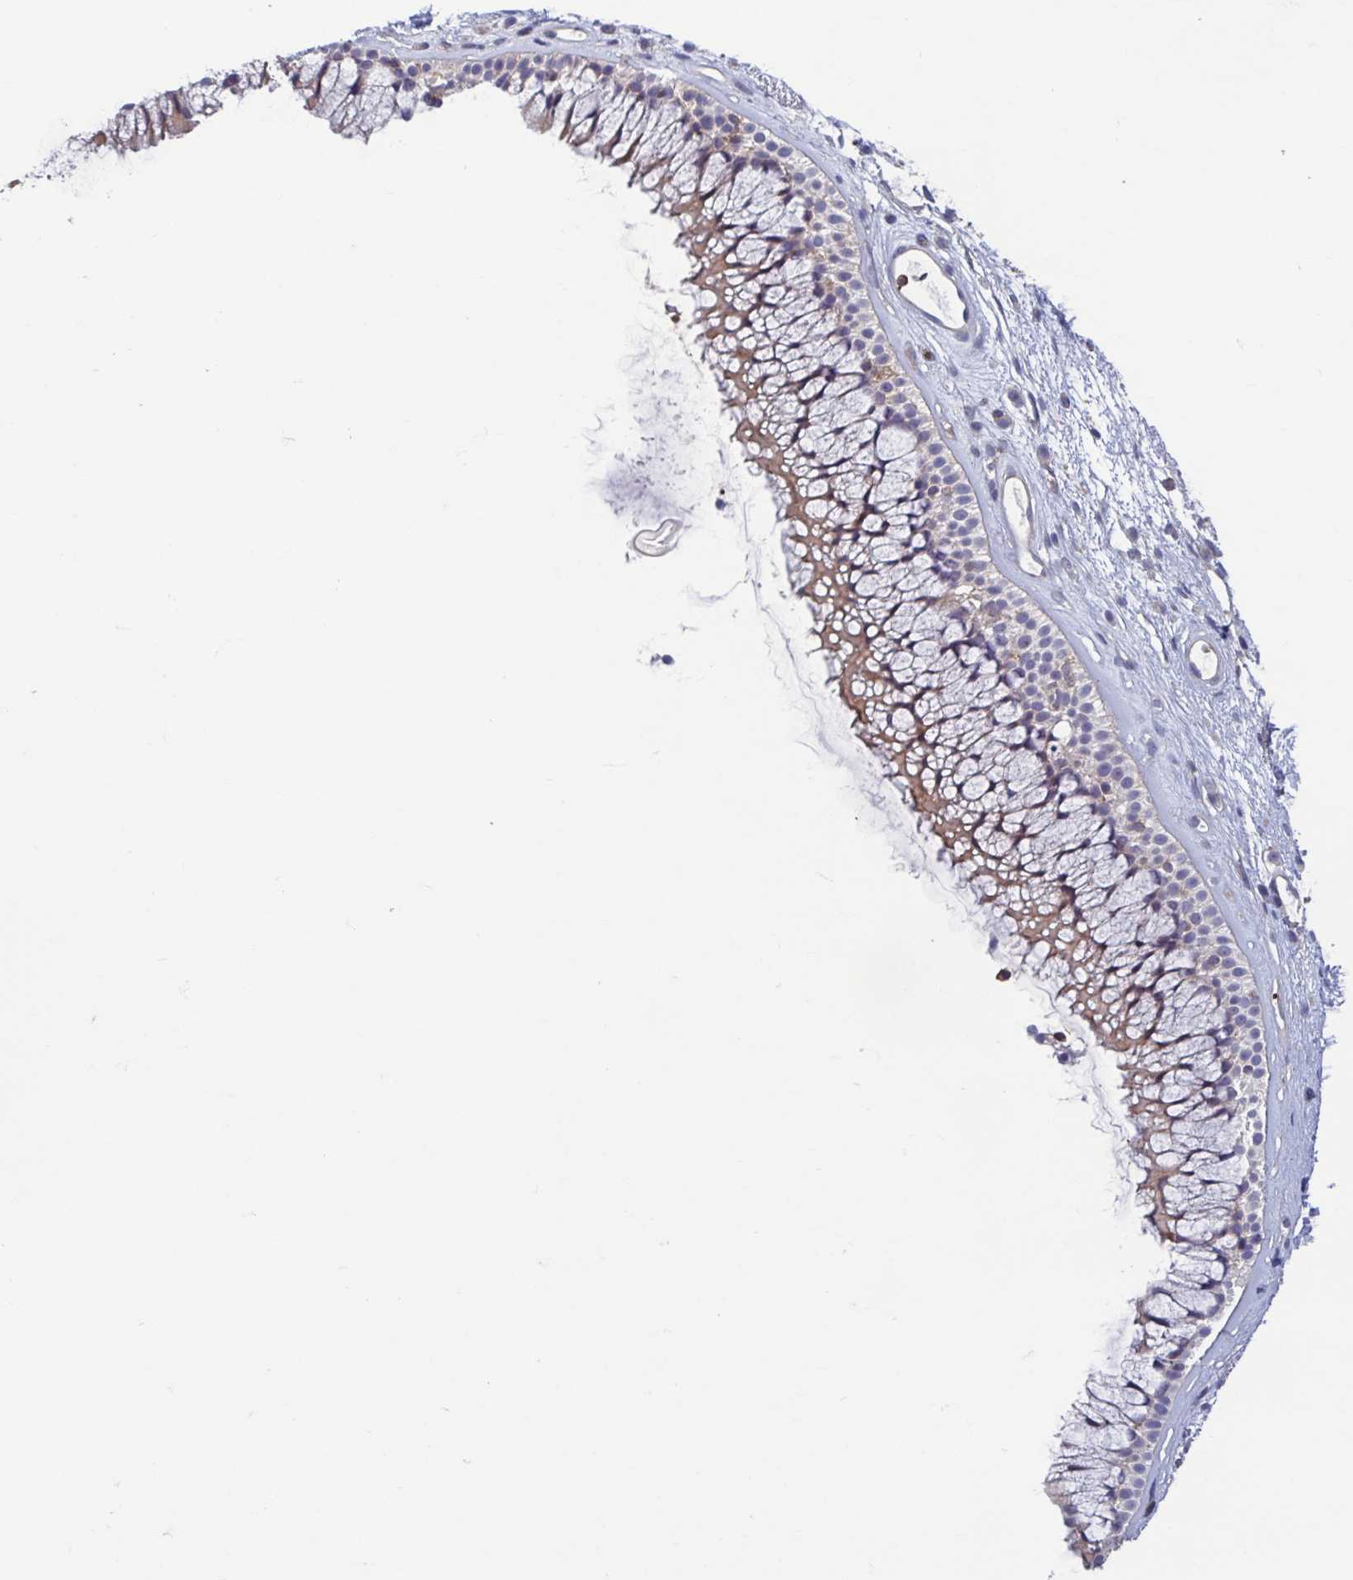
{"staining": {"intensity": "negative", "quantity": "none", "location": "none"}, "tissue": "nasopharynx", "cell_type": "Respiratory epithelial cells", "image_type": "normal", "snomed": [{"axis": "morphology", "description": "Normal tissue, NOS"}, {"axis": "topography", "description": "Nasopharynx"}], "caption": "High power microscopy image of an immunohistochemistry (IHC) histopathology image of unremarkable nasopharynx, revealing no significant staining in respiratory epithelial cells.", "gene": "LRRC38", "patient": {"sex": "female", "age": 75}}